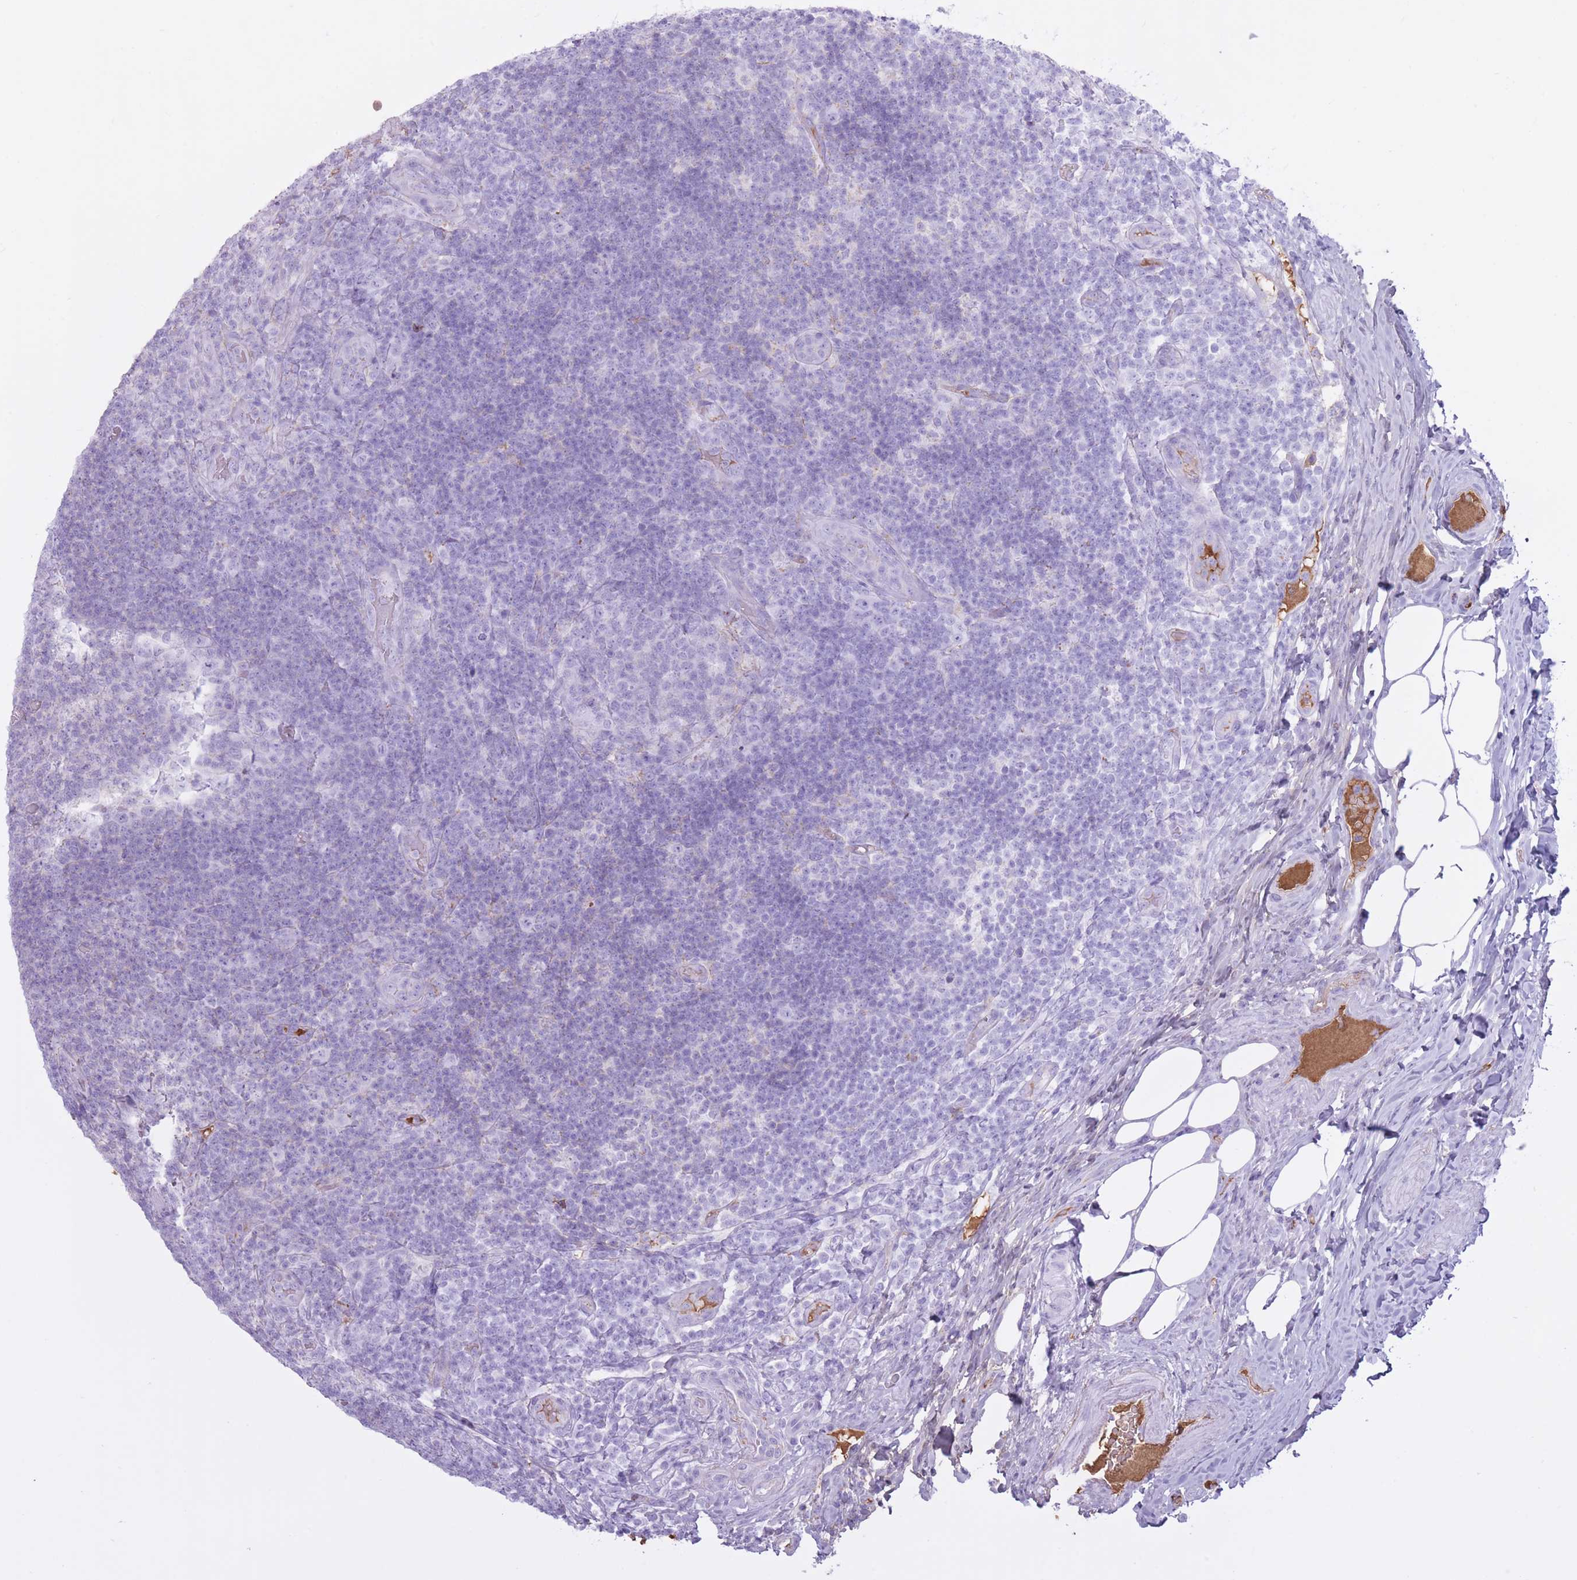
{"staining": {"intensity": "negative", "quantity": "none", "location": "none"}, "tissue": "appendix", "cell_type": "Glandular cells", "image_type": "normal", "snomed": [{"axis": "morphology", "description": "Normal tissue, NOS"}, {"axis": "topography", "description": "Appendix"}], "caption": "An immunohistochemistry histopathology image of unremarkable appendix is shown. There is no staining in glandular cells of appendix.", "gene": "AP3S1", "patient": {"sex": "female", "age": 43}}